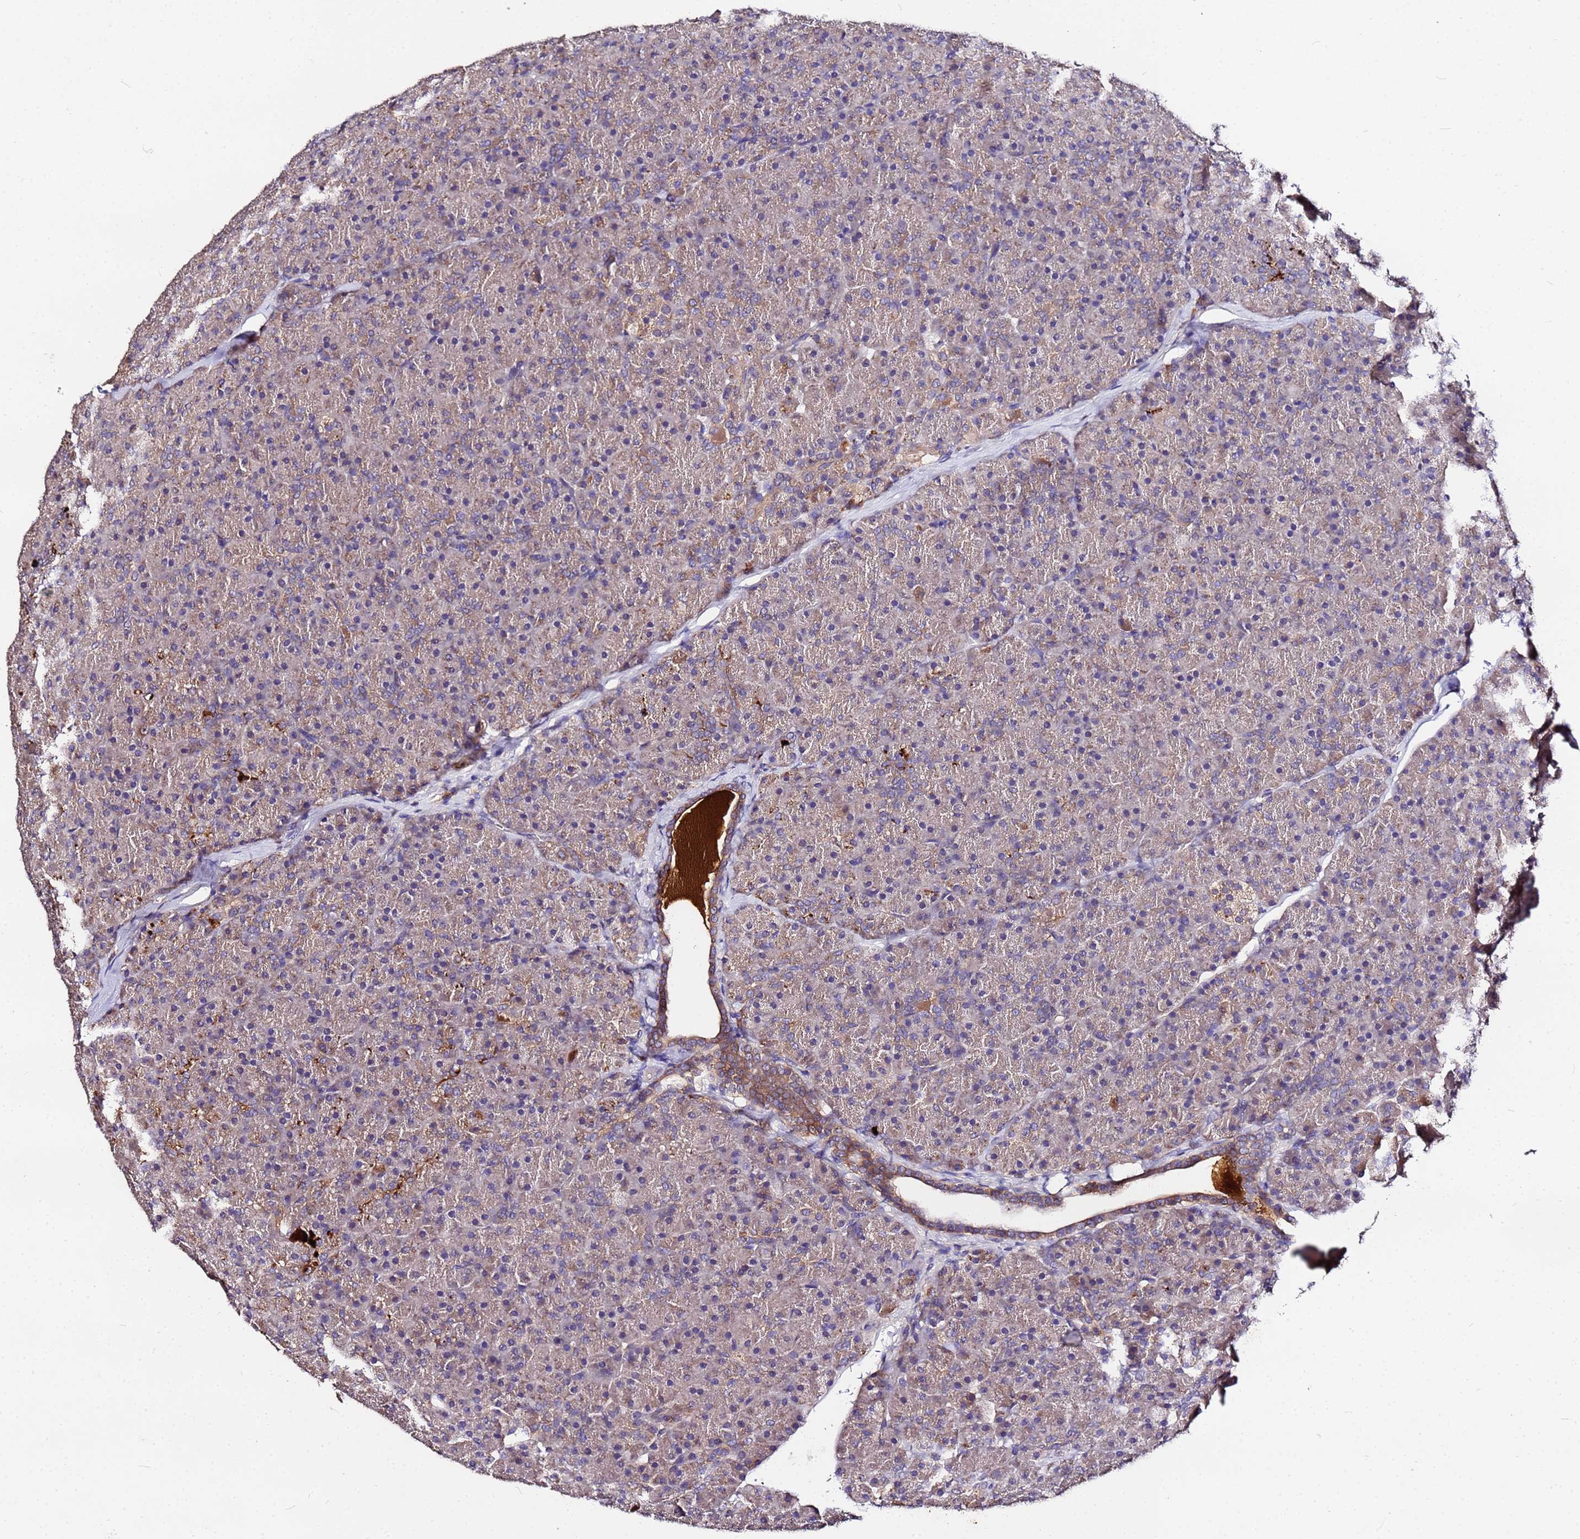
{"staining": {"intensity": "moderate", "quantity": "25%-75%", "location": "cytoplasmic/membranous"}, "tissue": "pancreas", "cell_type": "Exocrine glandular cells", "image_type": "normal", "snomed": [{"axis": "morphology", "description": "Normal tissue, NOS"}, {"axis": "topography", "description": "Pancreas"}], "caption": "Immunohistochemical staining of unremarkable pancreas displays 25%-75% levels of moderate cytoplasmic/membranous protein positivity in about 25%-75% of exocrine glandular cells. Nuclei are stained in blue.", "gene": "MTERF1", "patient": {"sex": "male", "age": 36}}